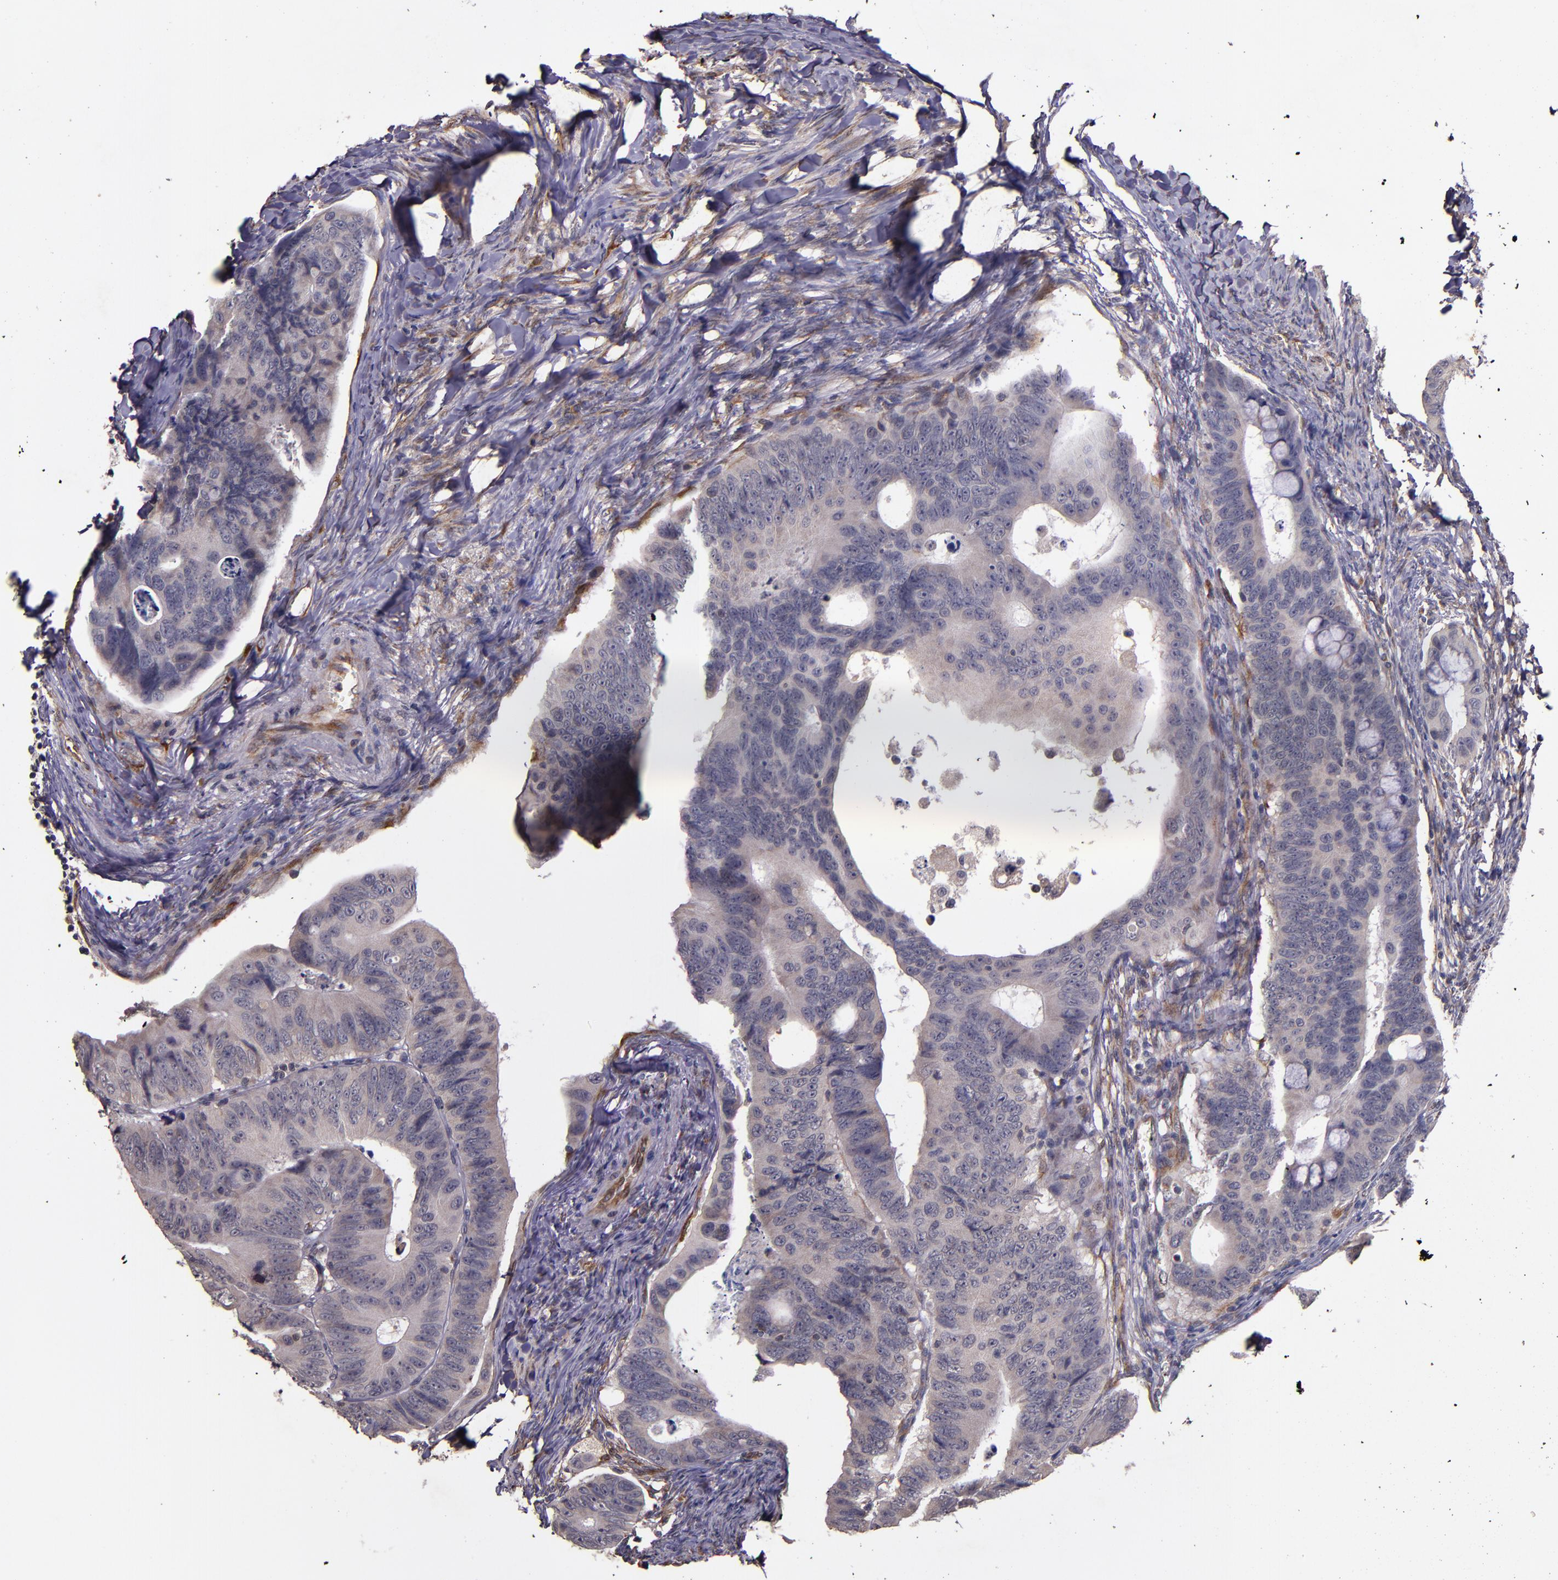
{"staining": {"intensity": "weak", "quantity": ">75%", "location": "cytoplasmic/membranous"}, "tissue": "colorectal cancer", "cell_type": "Tumor cells", "image_type": "cancer", "snomed": [{"axis": "morphology", "description": "Adenocarcinoma, NOS"}, {"axis": "topography", "description": "Colon"}], "caption": "A low amount of weak cytoplasmic/membranous staining is appreciated in about >75% of tumor cells in adenocarcinoma (colorectal) tissue.", "gene": "PRAF2", "patient": {"sex": "female", "age": 55}}